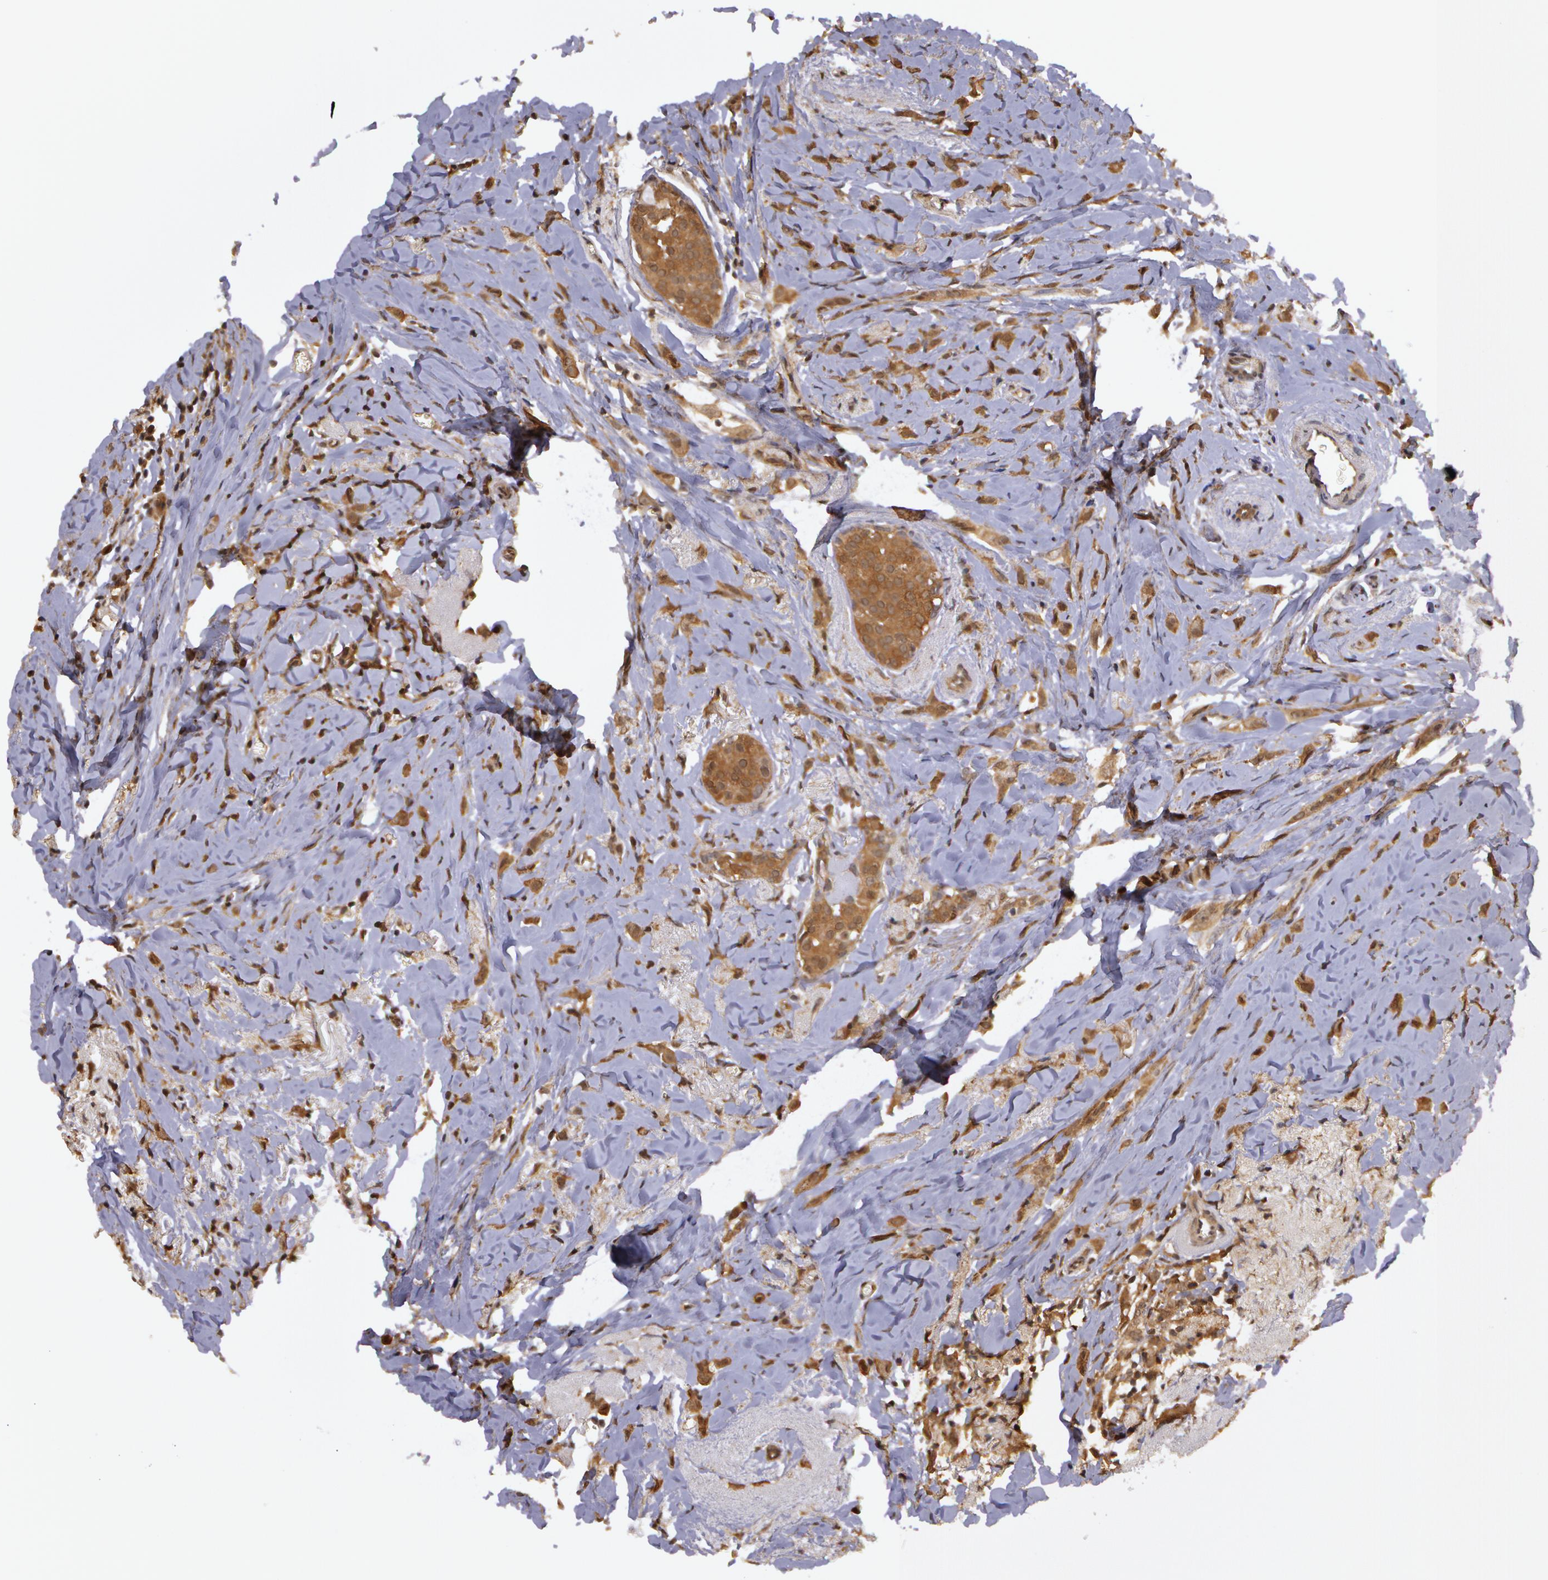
{"staining": {"intensity": "weak", "quantity": ">75%", "location": "cytoplasmic/membranous"}, "tissue": "breast cancer", "cell_type": "Tumor cells", "image_type": "cancer", "snomed": [{"axis": "morphology", "description": "Lobular carcinoma"}, {"axis": "topography", "description": "Breast"}], "caption": "Human lobular carcinoma (breast) stained with a protein marker shows weak staining in tumor cells.", "gene": "AHSA1", "patient": {"sex": "female", "age": 57}}